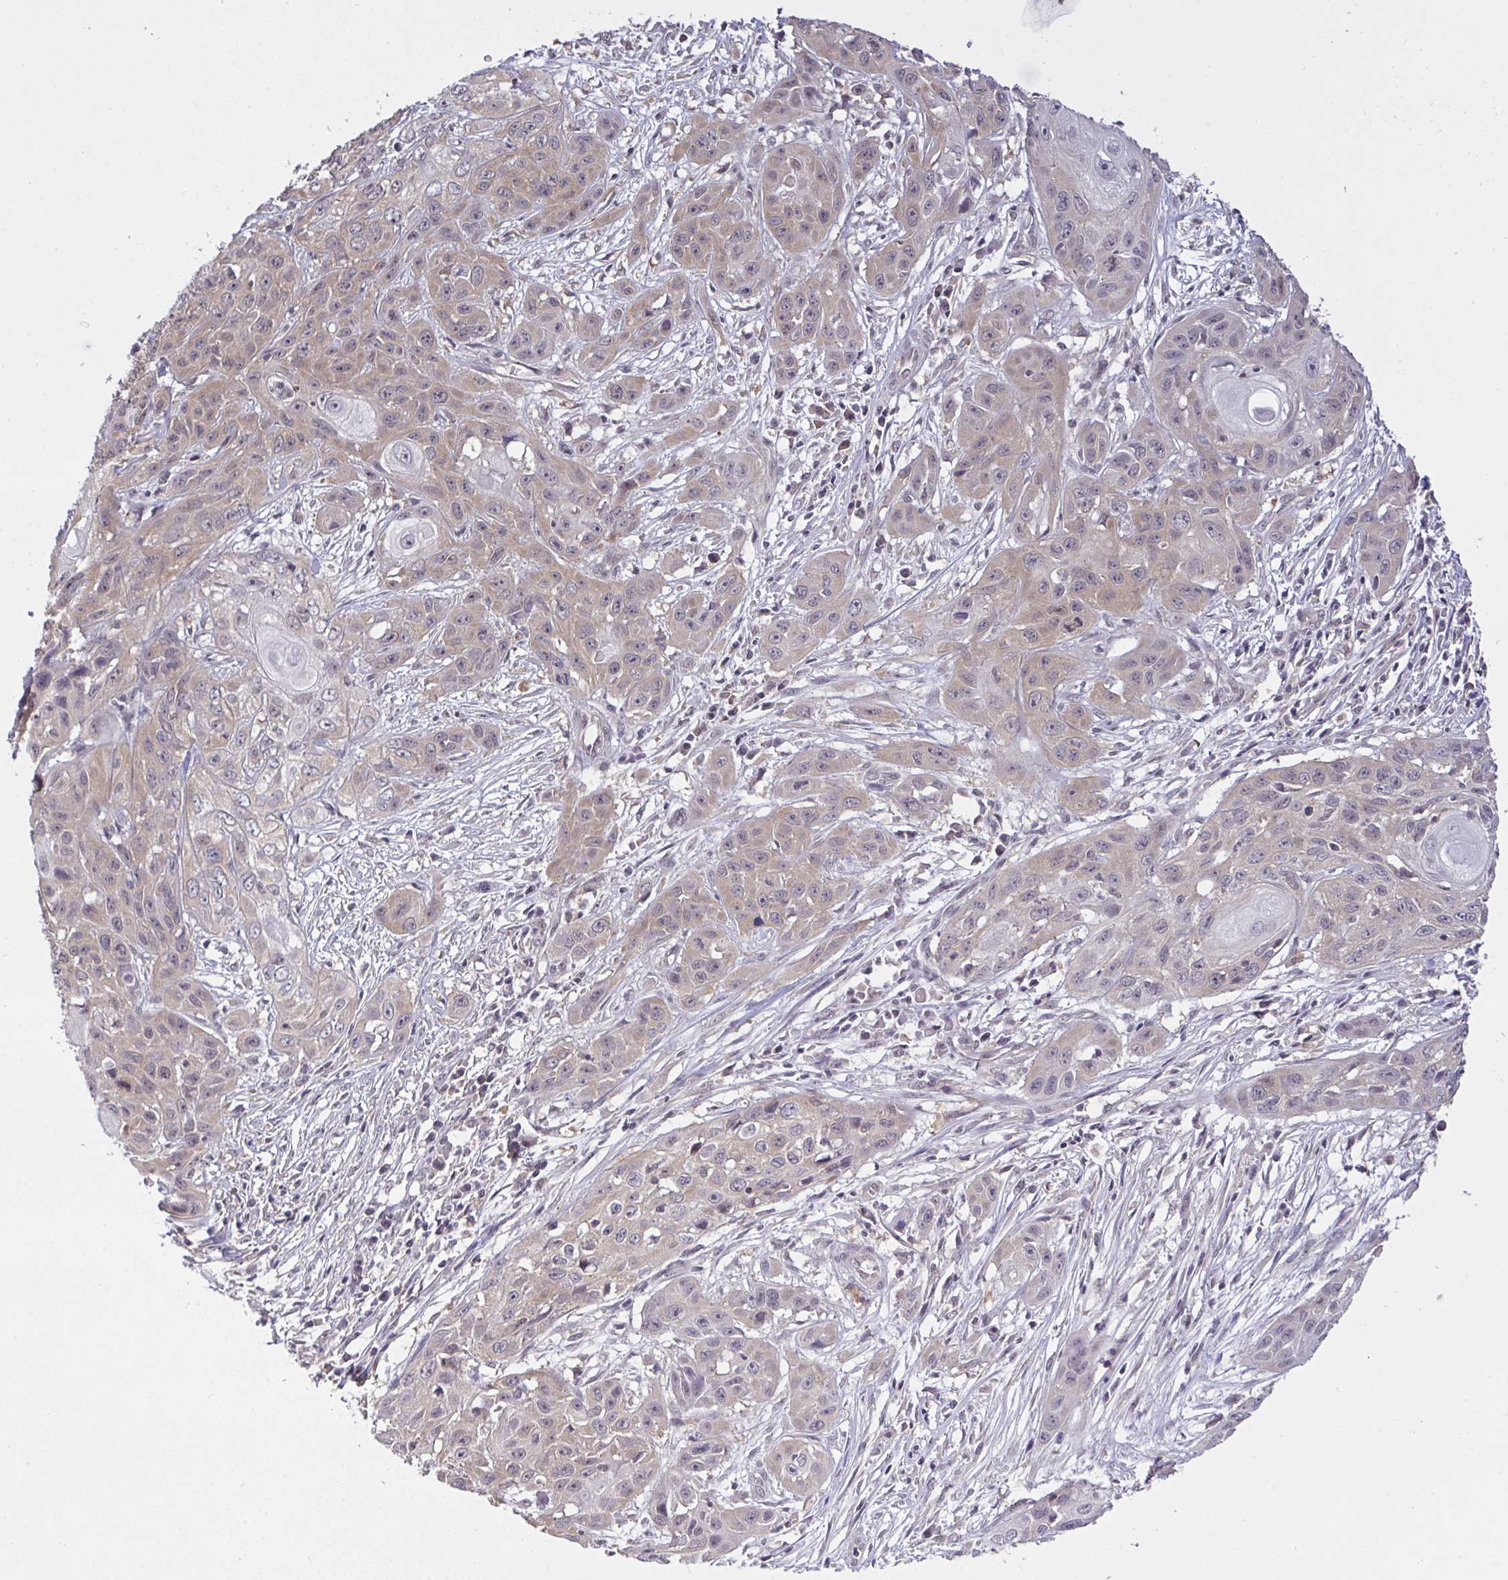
{"staining": {"intensity": "weak", "quantity": "25%-75%", "location": "cytoplasmic/membranous"}, "tissue": "skin cancer", "cell_type": "Tumor cells", "image_type": "cancer", "snomed": [{"axis": "morphology", "description": "Squamous cell carcinoma, NOS"}, {"axis": "topography", "description": "Skin"}, {"axis": "topography", "description": "Vulva"}], "caption": "Weak cytoplasmic/membranous protein positivity is present in approximately 25%-75% of tumor cells in skin squamous cell carcinoma.", "gene": "C12orf57", "patient": {"sex": "female", "age": 83}}